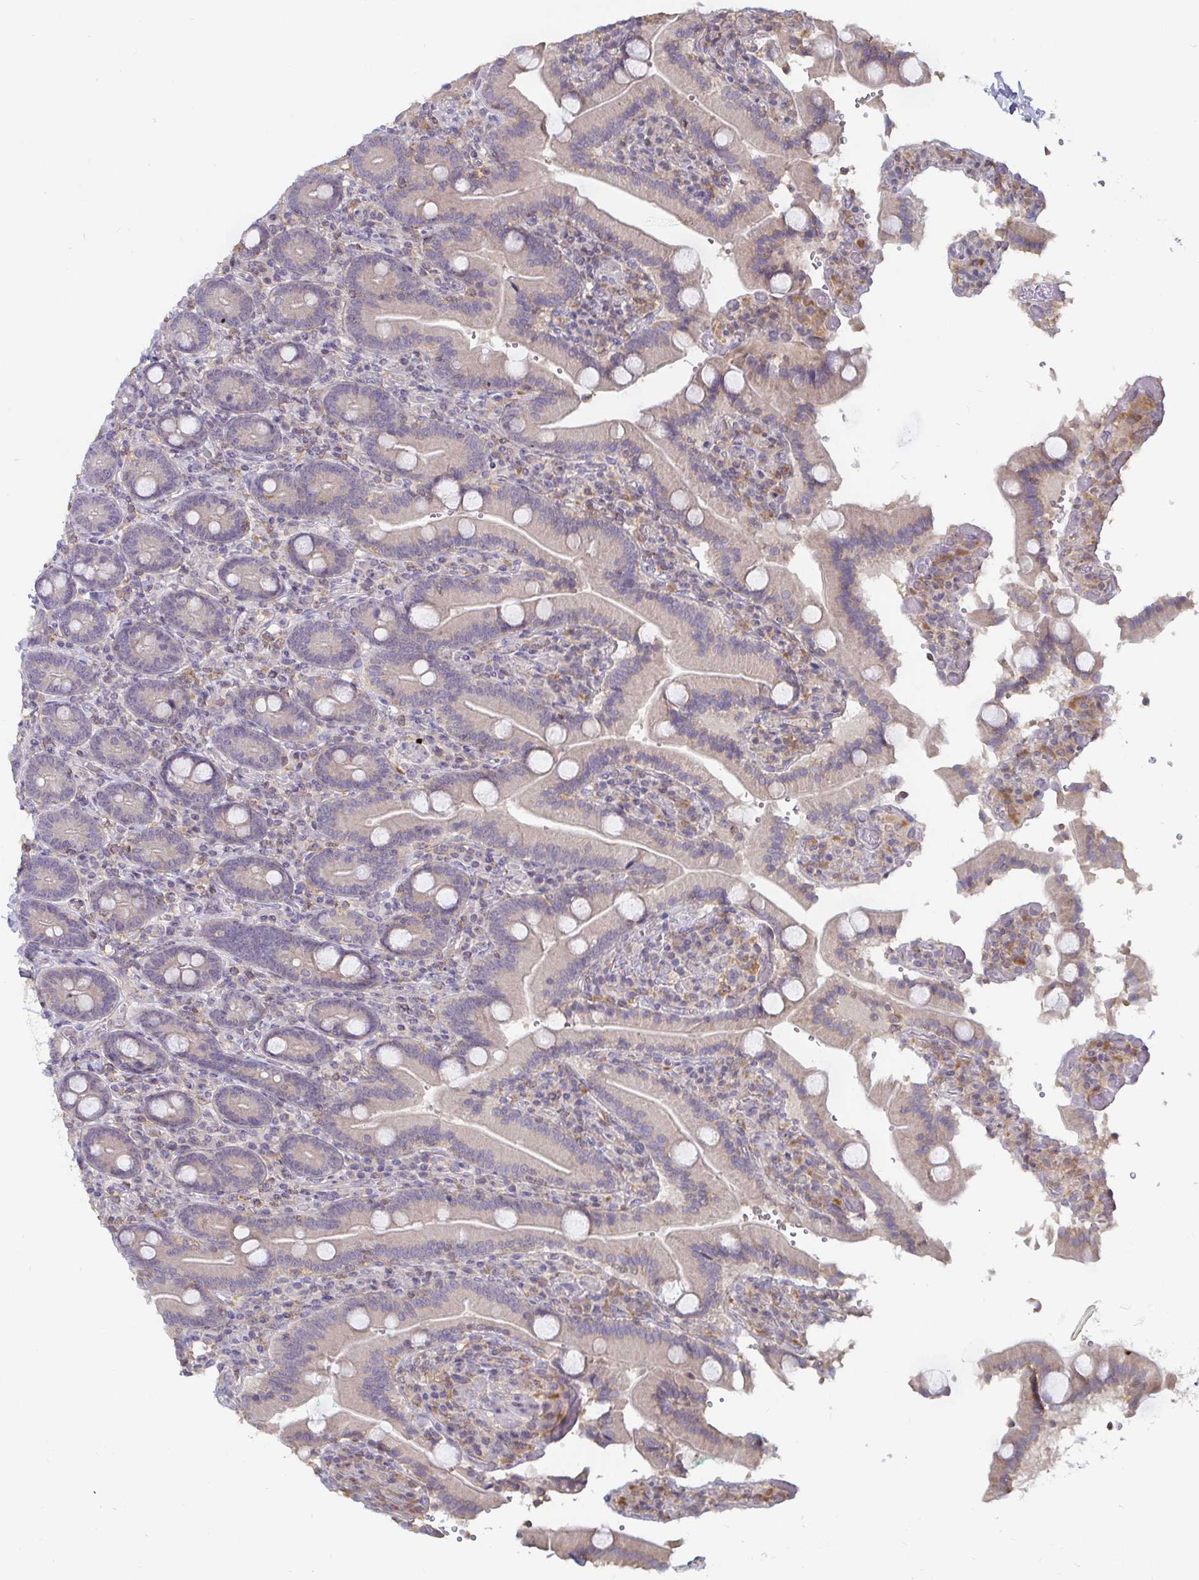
{"staining": {"intensity": "negative", "quantity": "none", "location": "none"}, "tissue": "duodenum", "cell_type": "Glandular cells", "image_type": "normal", "snomed": [{"axis": "morphology", "description": "Normal tissue, NOS"}, {"axis": "topography", "description": "Duodenum"}], "caption": "Glandular cells are negative for protein expression in benign human duodenum.", "gene": "CDH18", "patient": {"sex": "female", "age": 62}}